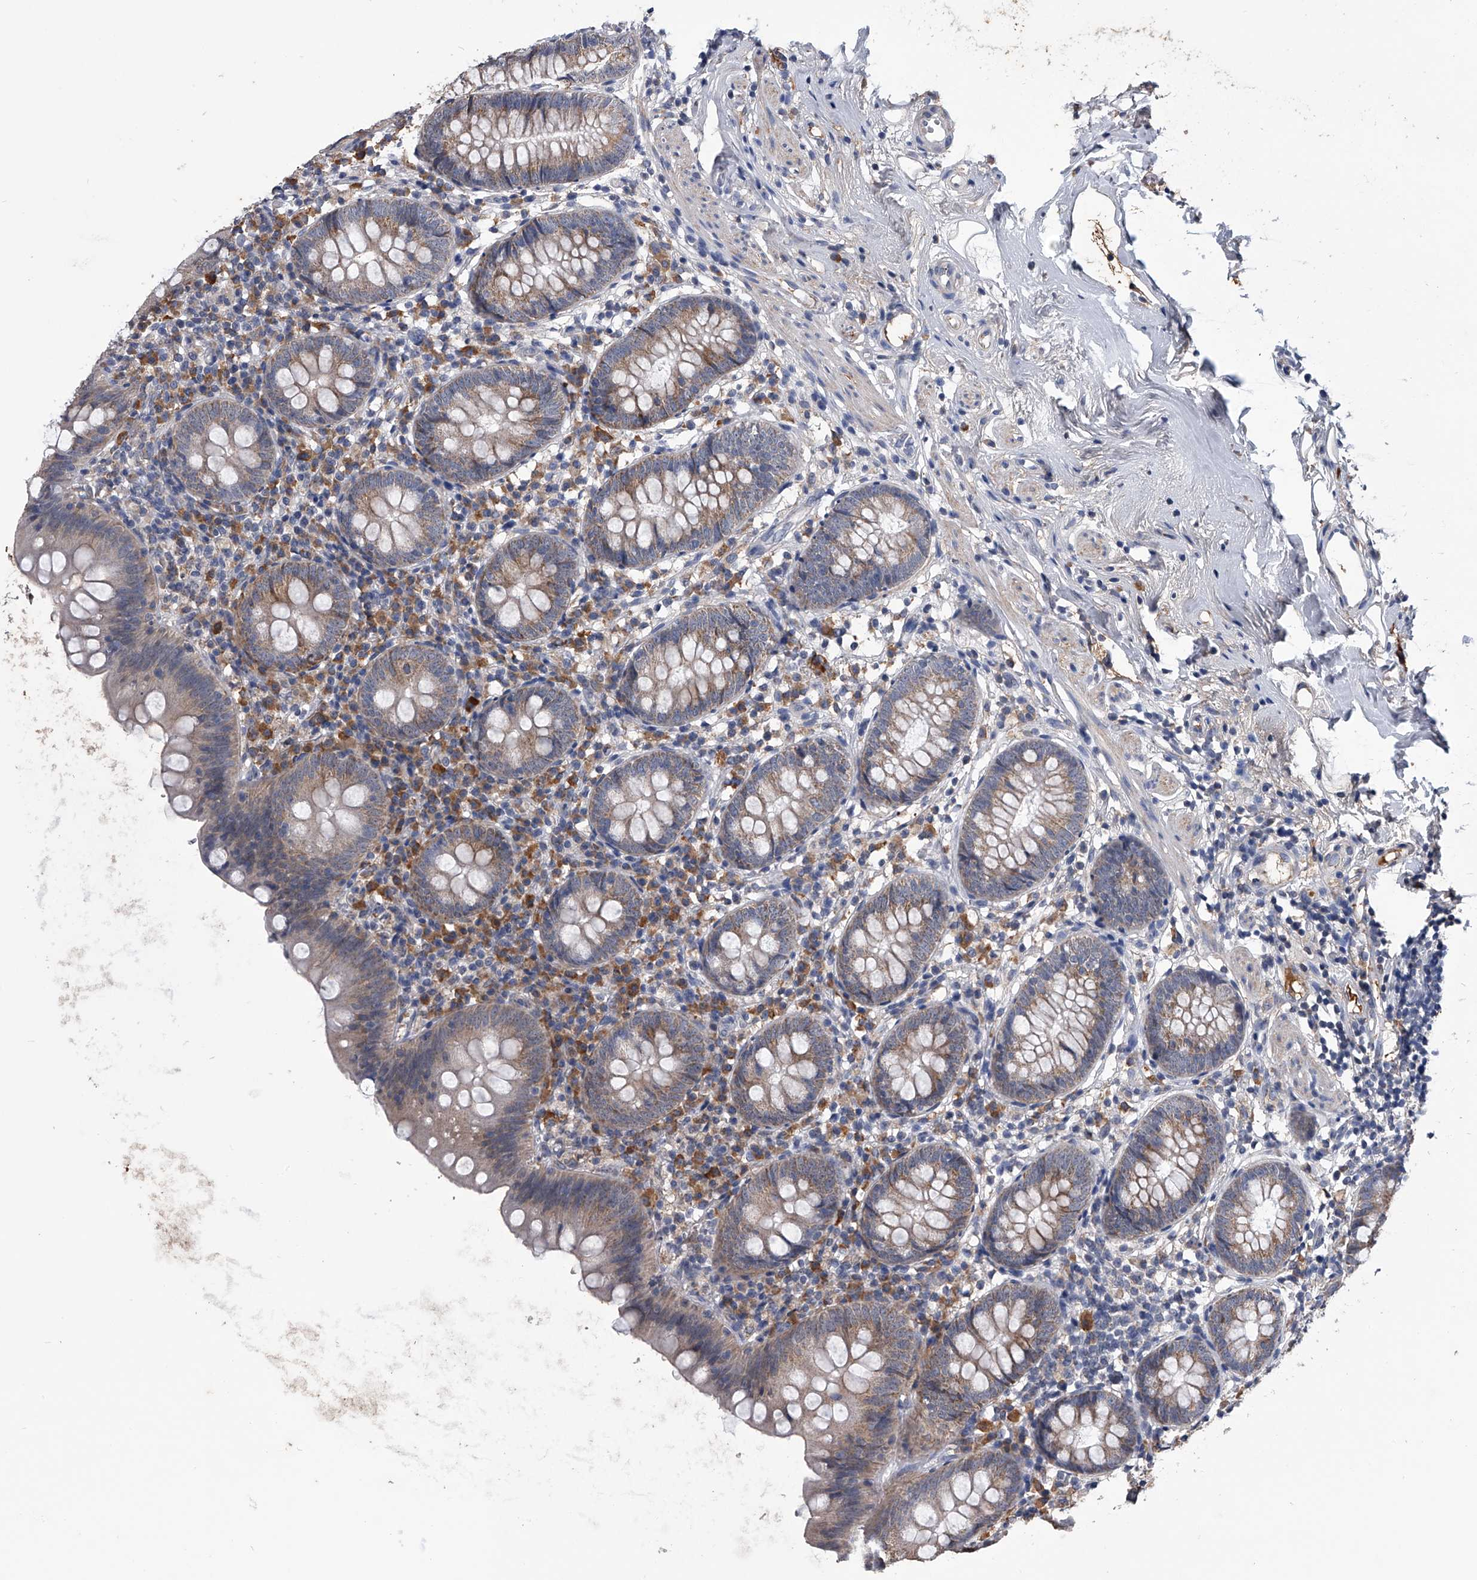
{"staining": {"intensity": "moderate", "quantity": ">75%", "location": "cytoplasmic/membranous"}, "tissue": "appendix", "cell_type": "Glandular cells", "image_type": "normal", "snomed": [{"axis": "morphology", "description": "Normal tissue, NOS"}, {"axis": "topography", "description": "Appendix"}], "caption": "Protein expression analysis of normal appendix displays moderate cytoplasmic/membranous positivity in about >75% of glandular cells.", "gene": "OAT", "patient": {"sex": "female", "age": 62}}